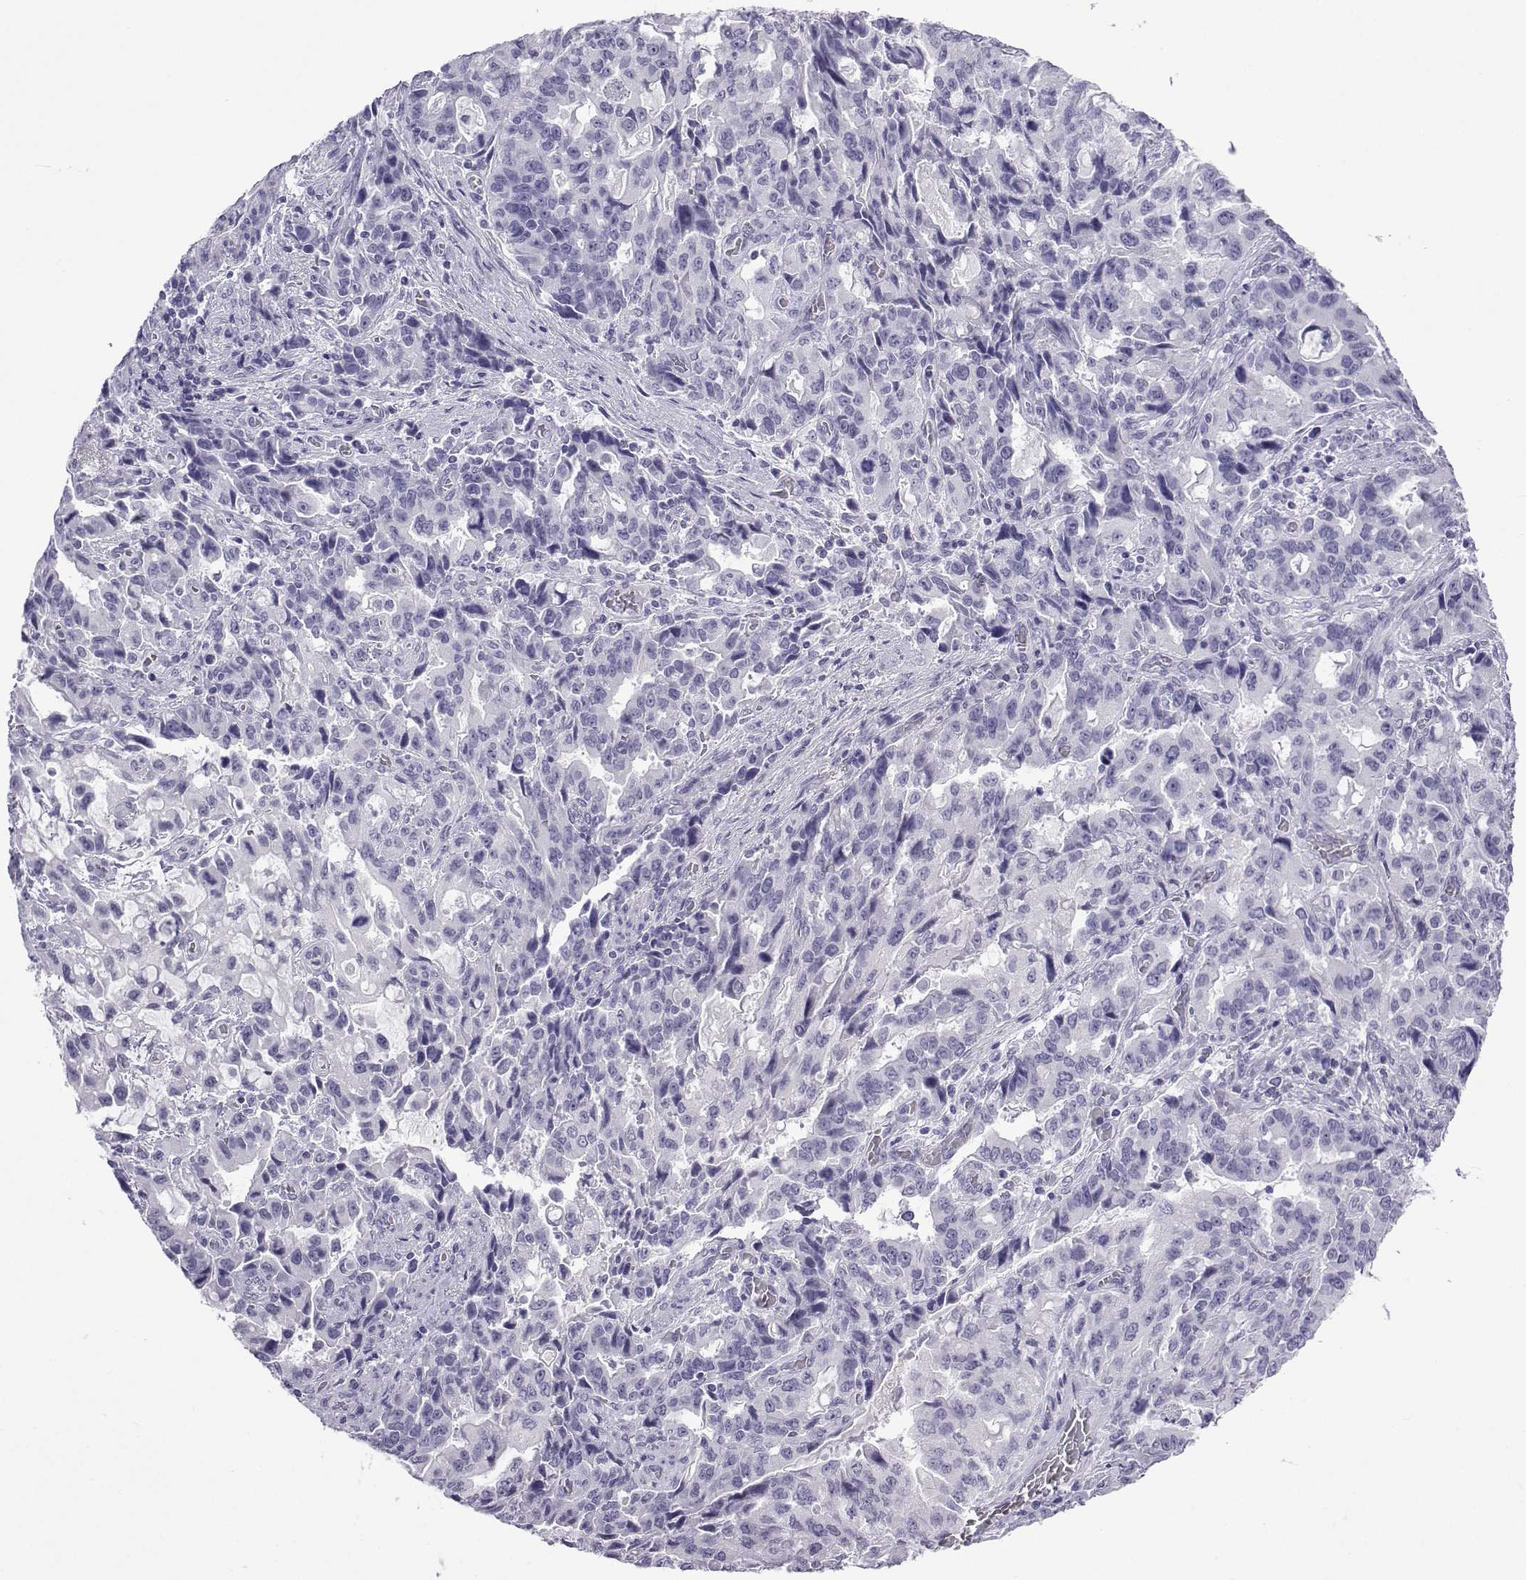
{"staining": {"intensity": "negative", "quantity": "none", "location": "none"}, "tissue": "stomach cancer", "cell_type": "Tumor cells", "image_type": "cancer", "snomed": [{"axis": "morphology", "description": "Adenocarcinoma, NOS"}, {"axis": "topography", "description": "Stomach, upper"}], "caption": "Tumor cells are negative for protein expression in human stomach adenocarcinoma.", "gene": "ACTL7A", "patient": {"sex": "male", "age": 85}}